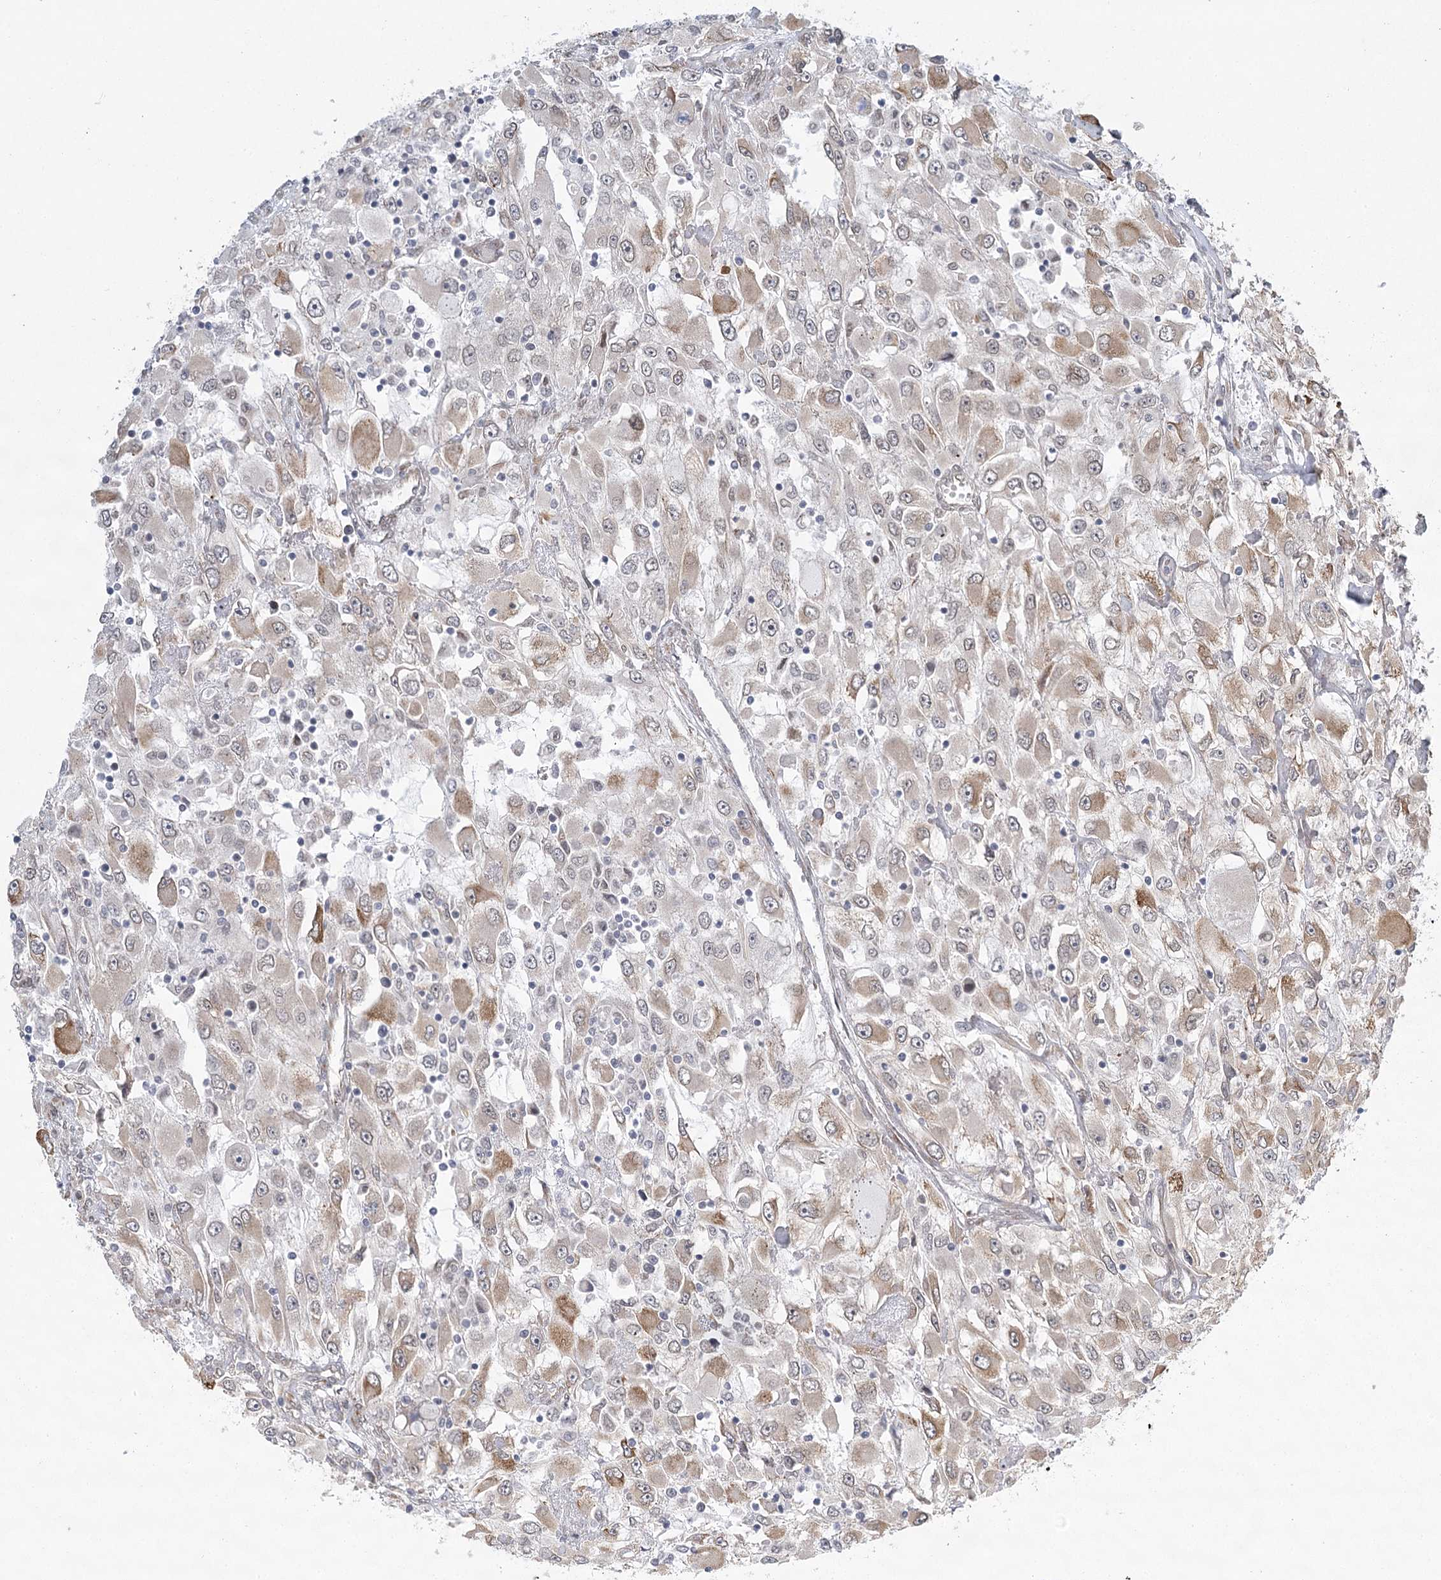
{"staining": {"intensity": "moderate", "quantity": "<25%", "location": "cytoplasmic/membranous"}, "tissue": "renal cancer", "cell_type": "Tumor cells", "image_type": "cancer", "snomed": [{"axis": "morphology", "description": "Adenocarcinoma, NOS"}, {"axis": "topography", "description": "Kidney"}], "caption": "Immunohistochemical staining of human renal cancer (adenocarcinoma) reveals low levels of moderate cytoplasmic/membranous protein expression in approximately <25% of tumor cells.", "gene": "MED28", "patient": {"sex": "female", "age": 52}}